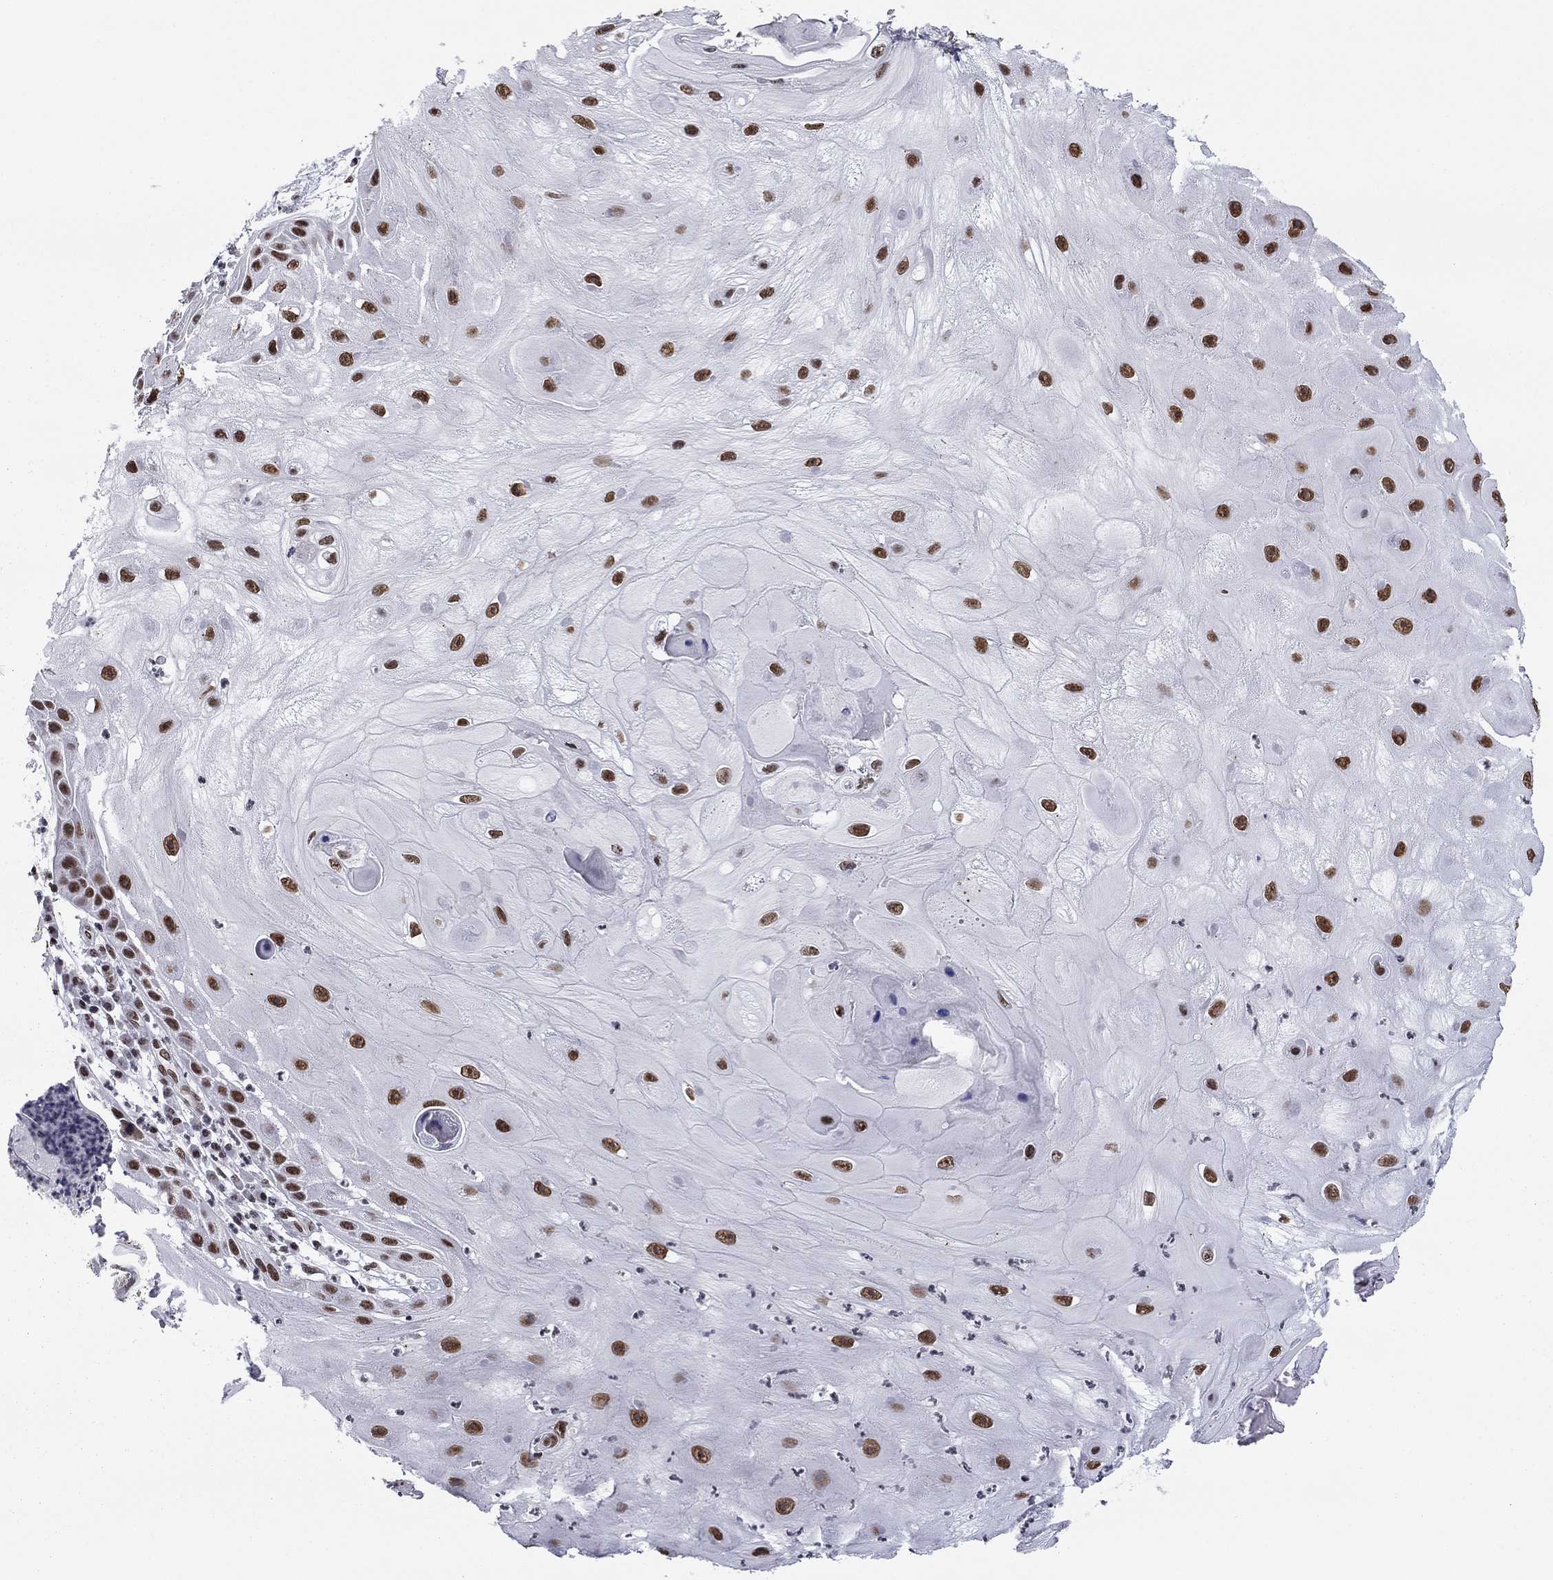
{"staining": {"intensity": "strong", "quantity": ">75%", "location": "nuclear"}, "tissue": "skin cancer", "cell_type": "Tumor cells", "image_type": "cancer", "snomed": [{"axis": "morphology", "description": "Normal tissue, NOS"}, {"axis": "morphology", "description": "Squamous cell carcinoma, NOS"}, {"axis": "topography", "description": "Skin"}], "caption": "Skin cancer (squamous cell carcinoma) was stained to show a protein in brown. There is high levels of strong nuclear expression in approximately >75% of tumor cells. The protein of interest is shown in brown color, while the nuclei are stained blue.", "gene": "ETV5", "patient": {"sex": "male", "age": 79}}